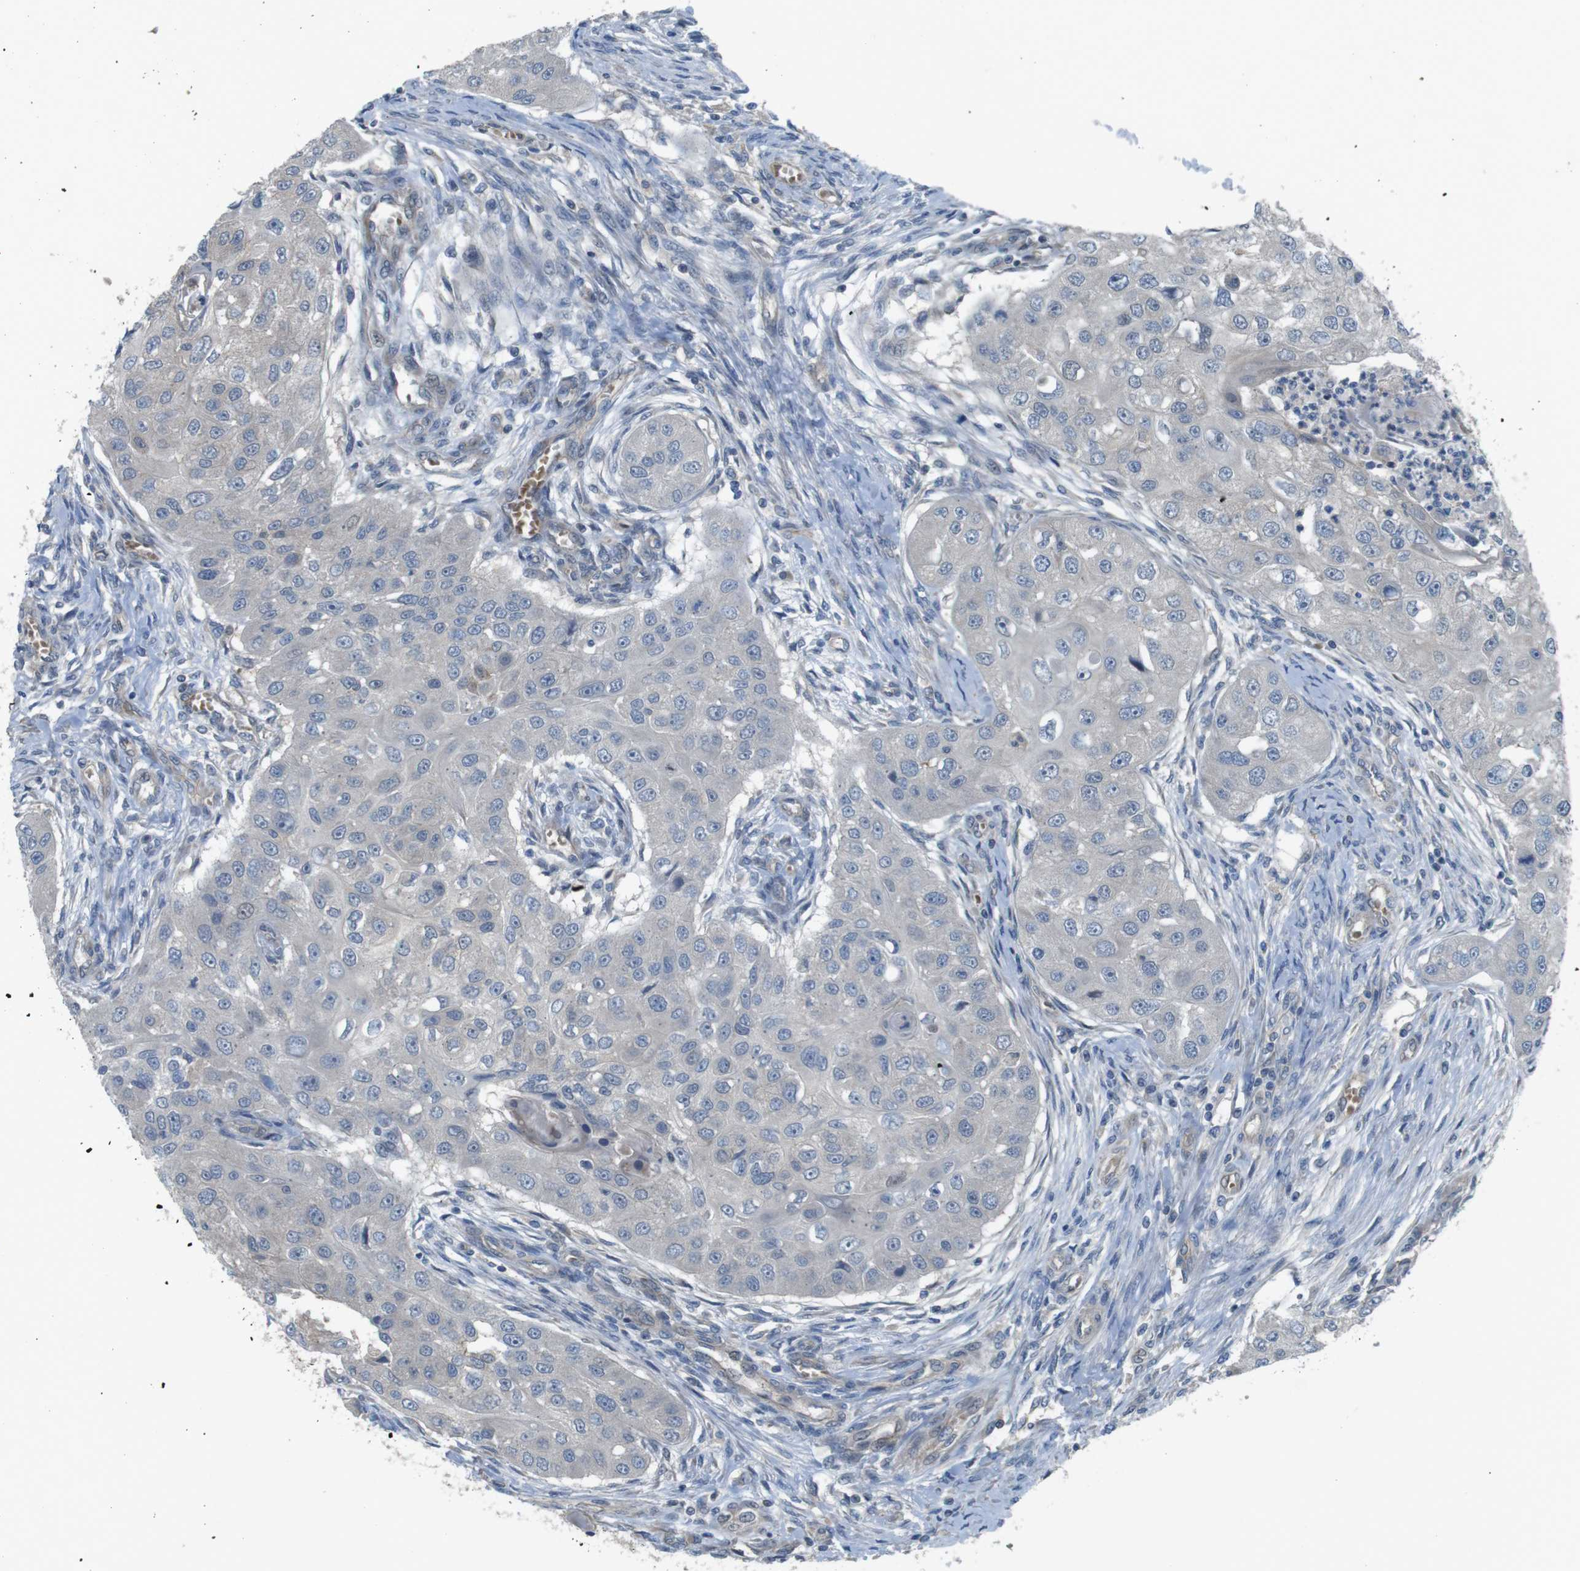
{"staining": {"intensity": "negative", "quantity": "none", "location": "none"}, "tissue": "head and neck cancer", "cell_type": "Tumor cells", "image_type": "cancer", "snomed": [{"axis": "morphology", "description": "Normal tissue, NOS"}, {"axis": "morphology", "description": "Squamous cell carcinoma, NOS"}, {"axis": "topography", "description": "Skeletal muscle"}, {"axis": "topography", "description": "Head-Neck"}], "caption": "DAB immunohistochemical staining of head and neck cancer shows no significant staining in tumor cells.", "gene": "ABHD15", "patient": {"sex": "male", "age": 51}}